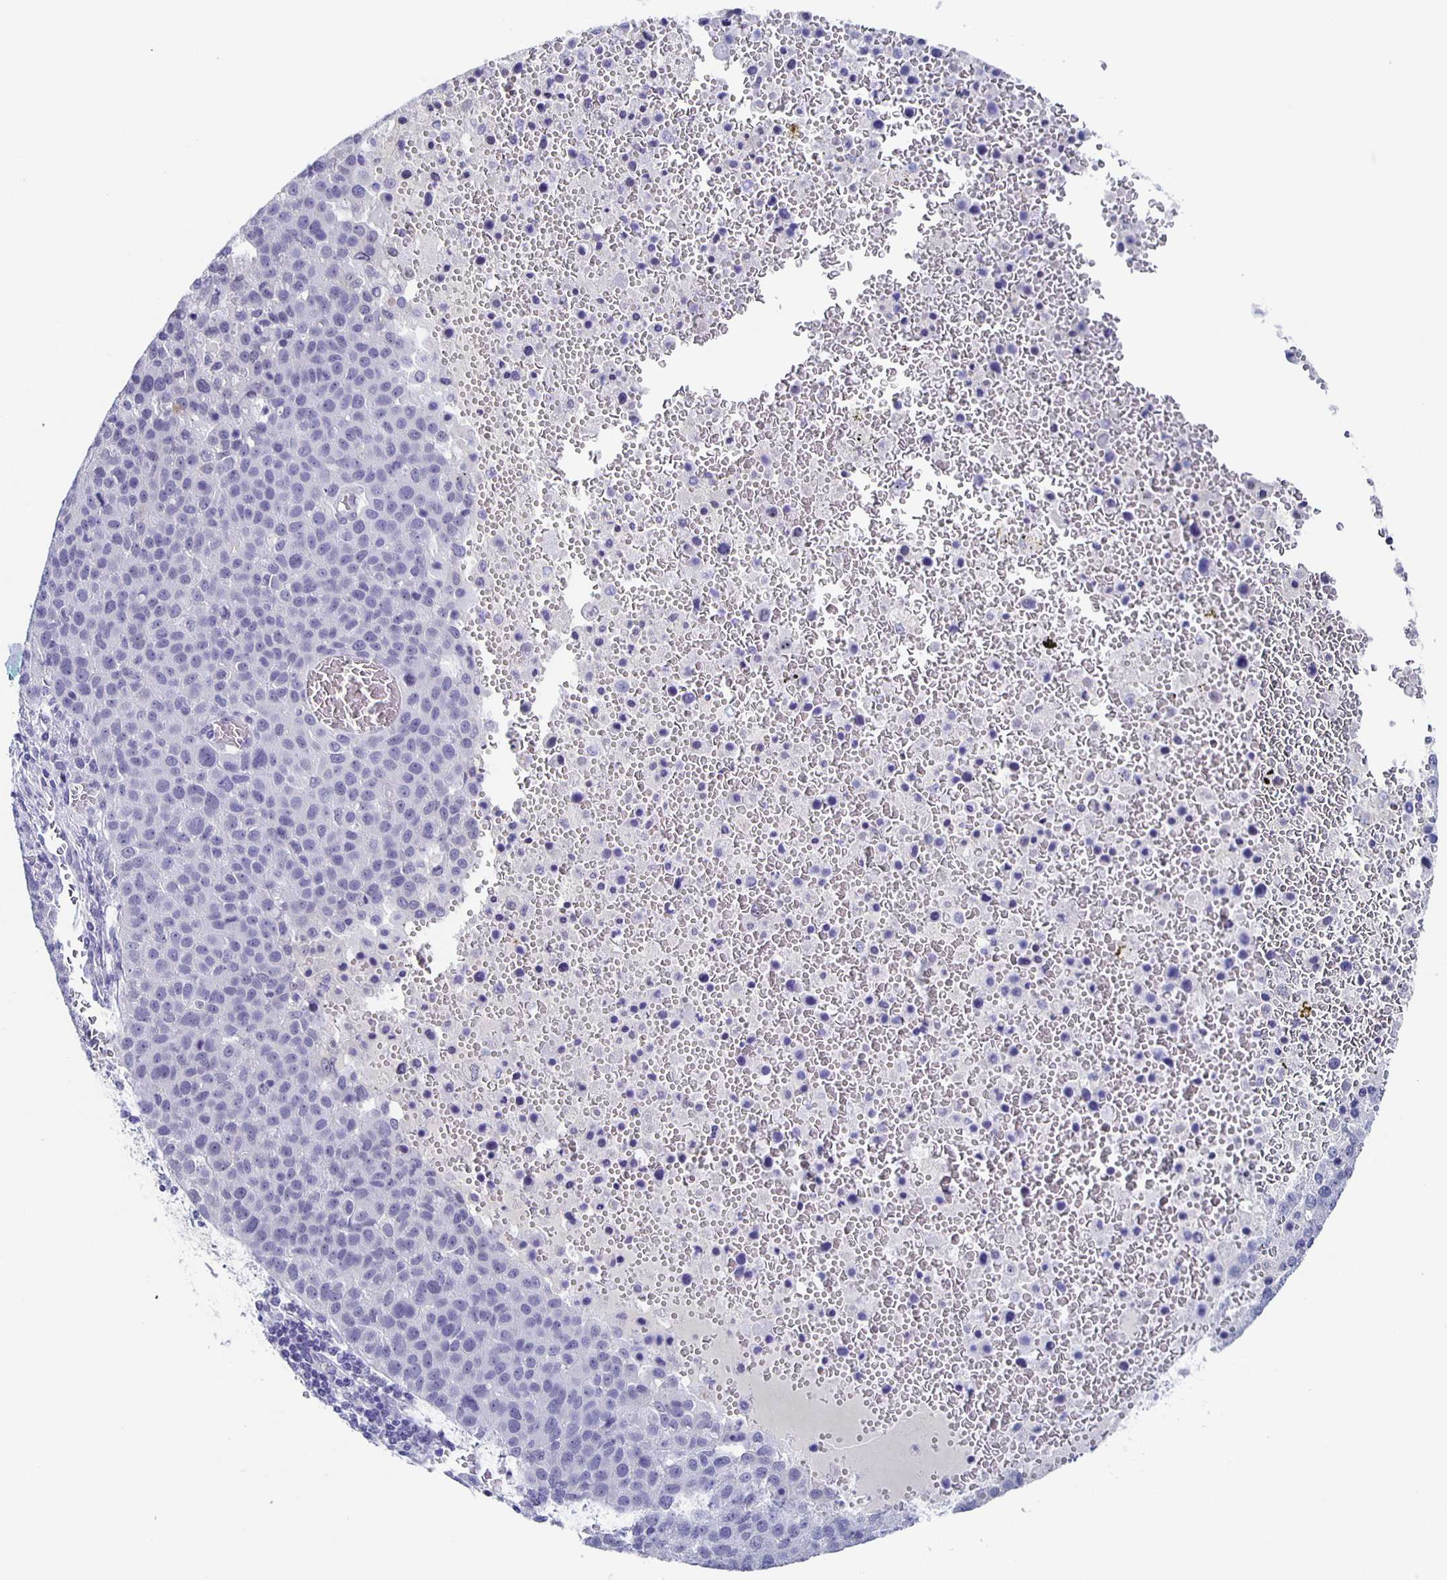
{"staining": {"intensity": "negative", "quantity": "none", "location": "none"}, "tissue": "pancreatic cancer", "cell_type": "Tumor cells", "image_type": "cancer", "snomed": [{"axis": "morphology", "description": "Adenocarcinoma, NOS"}, {"axis": "topography", "description": "Pancreas"}], "caption": "Micrograph shows no protein positivity in tumor cells of pancreatic cancer (adenocarcinoma) tissue.", "gene": "CCDC17", "patient": {"sex": "female", "age": 61}}